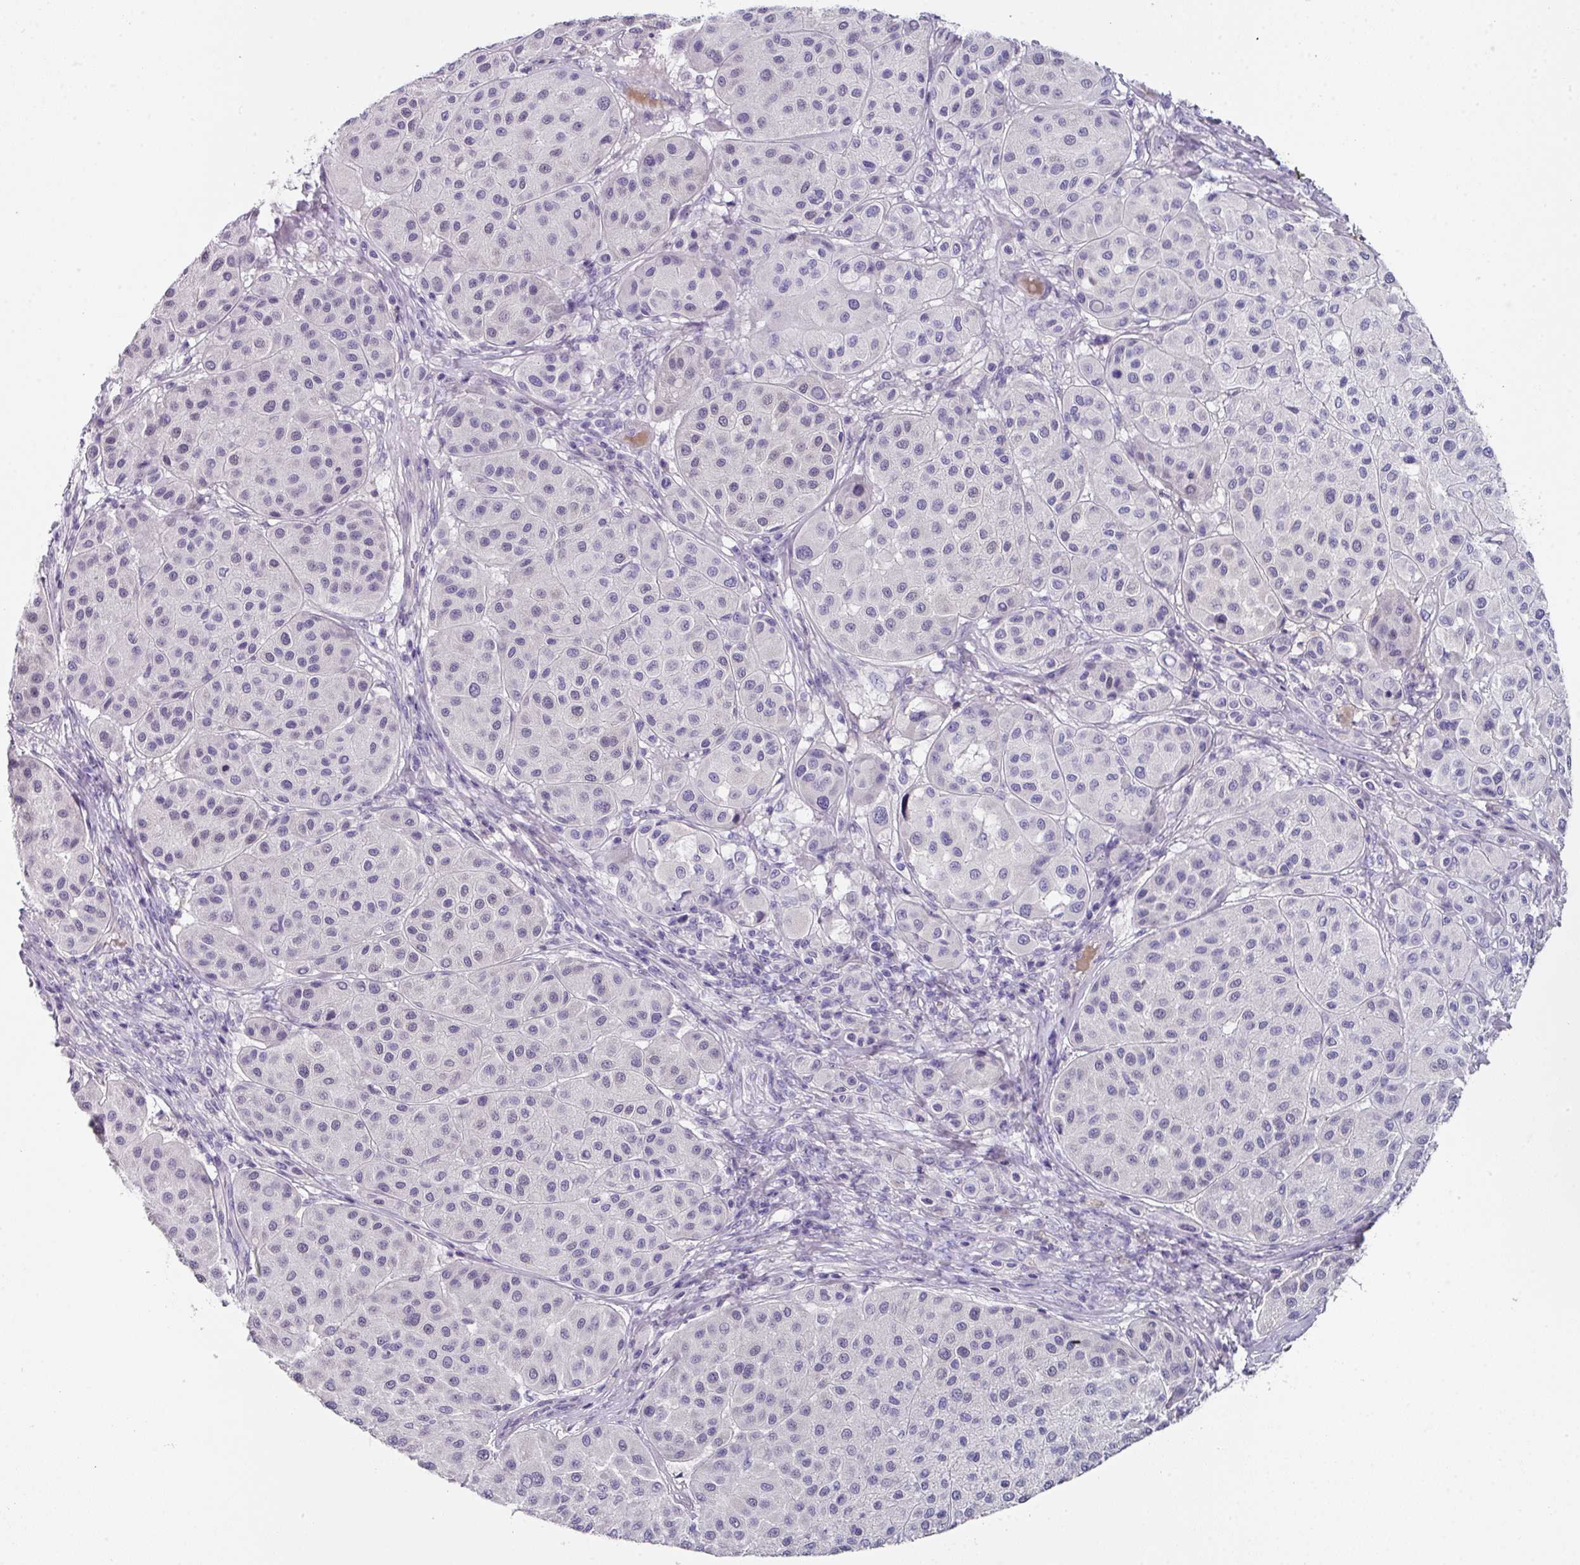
{"staining": {"intensity": "negative", "quantity": "none", "location": "none"}, "tissue": "melanoma", "cell_type": "Tumor cells", "image_type": "cancer", "snomed": [{"axis": "morphology", "description": "Malignant melanoma, Metastatic site"}, {"axis": "topography", "description": "Smooth muscle"}], "caption": "Melanoma was stained to show a protein in brown. There is no significant positivity in tumor cells. The staining is performed using DAB (3,3'-diaminobenzidine) brown chromogen with nuclei counter-stained in using hematoxylin.", "gene": "DEFB115", "patient": {"sex": "male", "age": 41}}